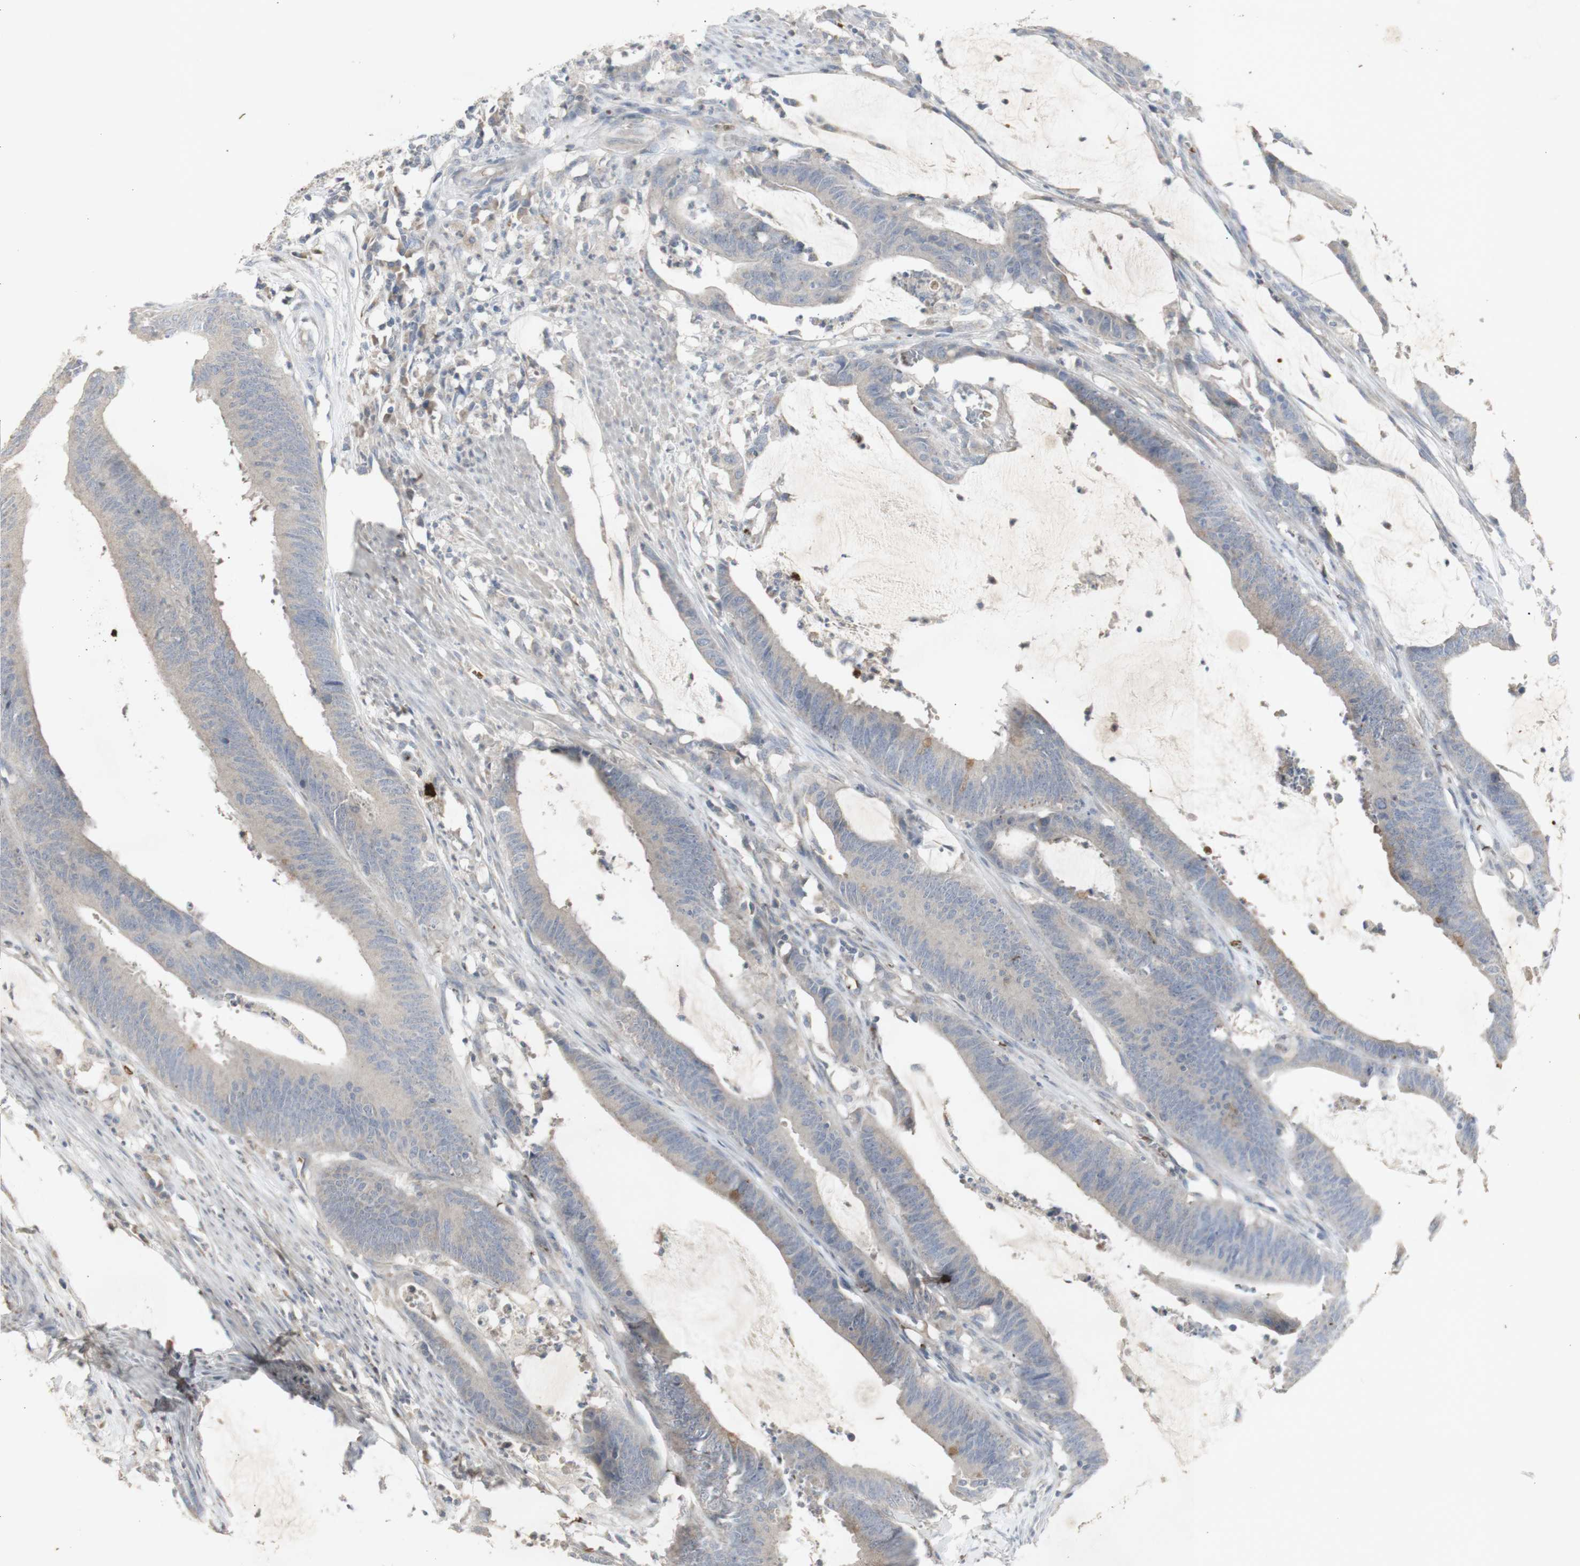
{"staining": {"intensity": "weak", "quantity": ">75%", "location": "cytoplasmic/membranous"}, "tissue": "colorectal cancer", "cell_type": "Tumor cells", "image_type": "cancer", "snomed": [{"axis": "morphology", "description": "Adenocarcinoma, NOS"}, {"axis": "topography", "description": "Rectum"}], "caption": "A low amount of weak cytoplasmic/membranous staining is seen in approximately >75% of tumor cells in colorectal adenocarcinoma tissue.", "gene": "INS", "patient": {"sex": "female", "age": 66}}